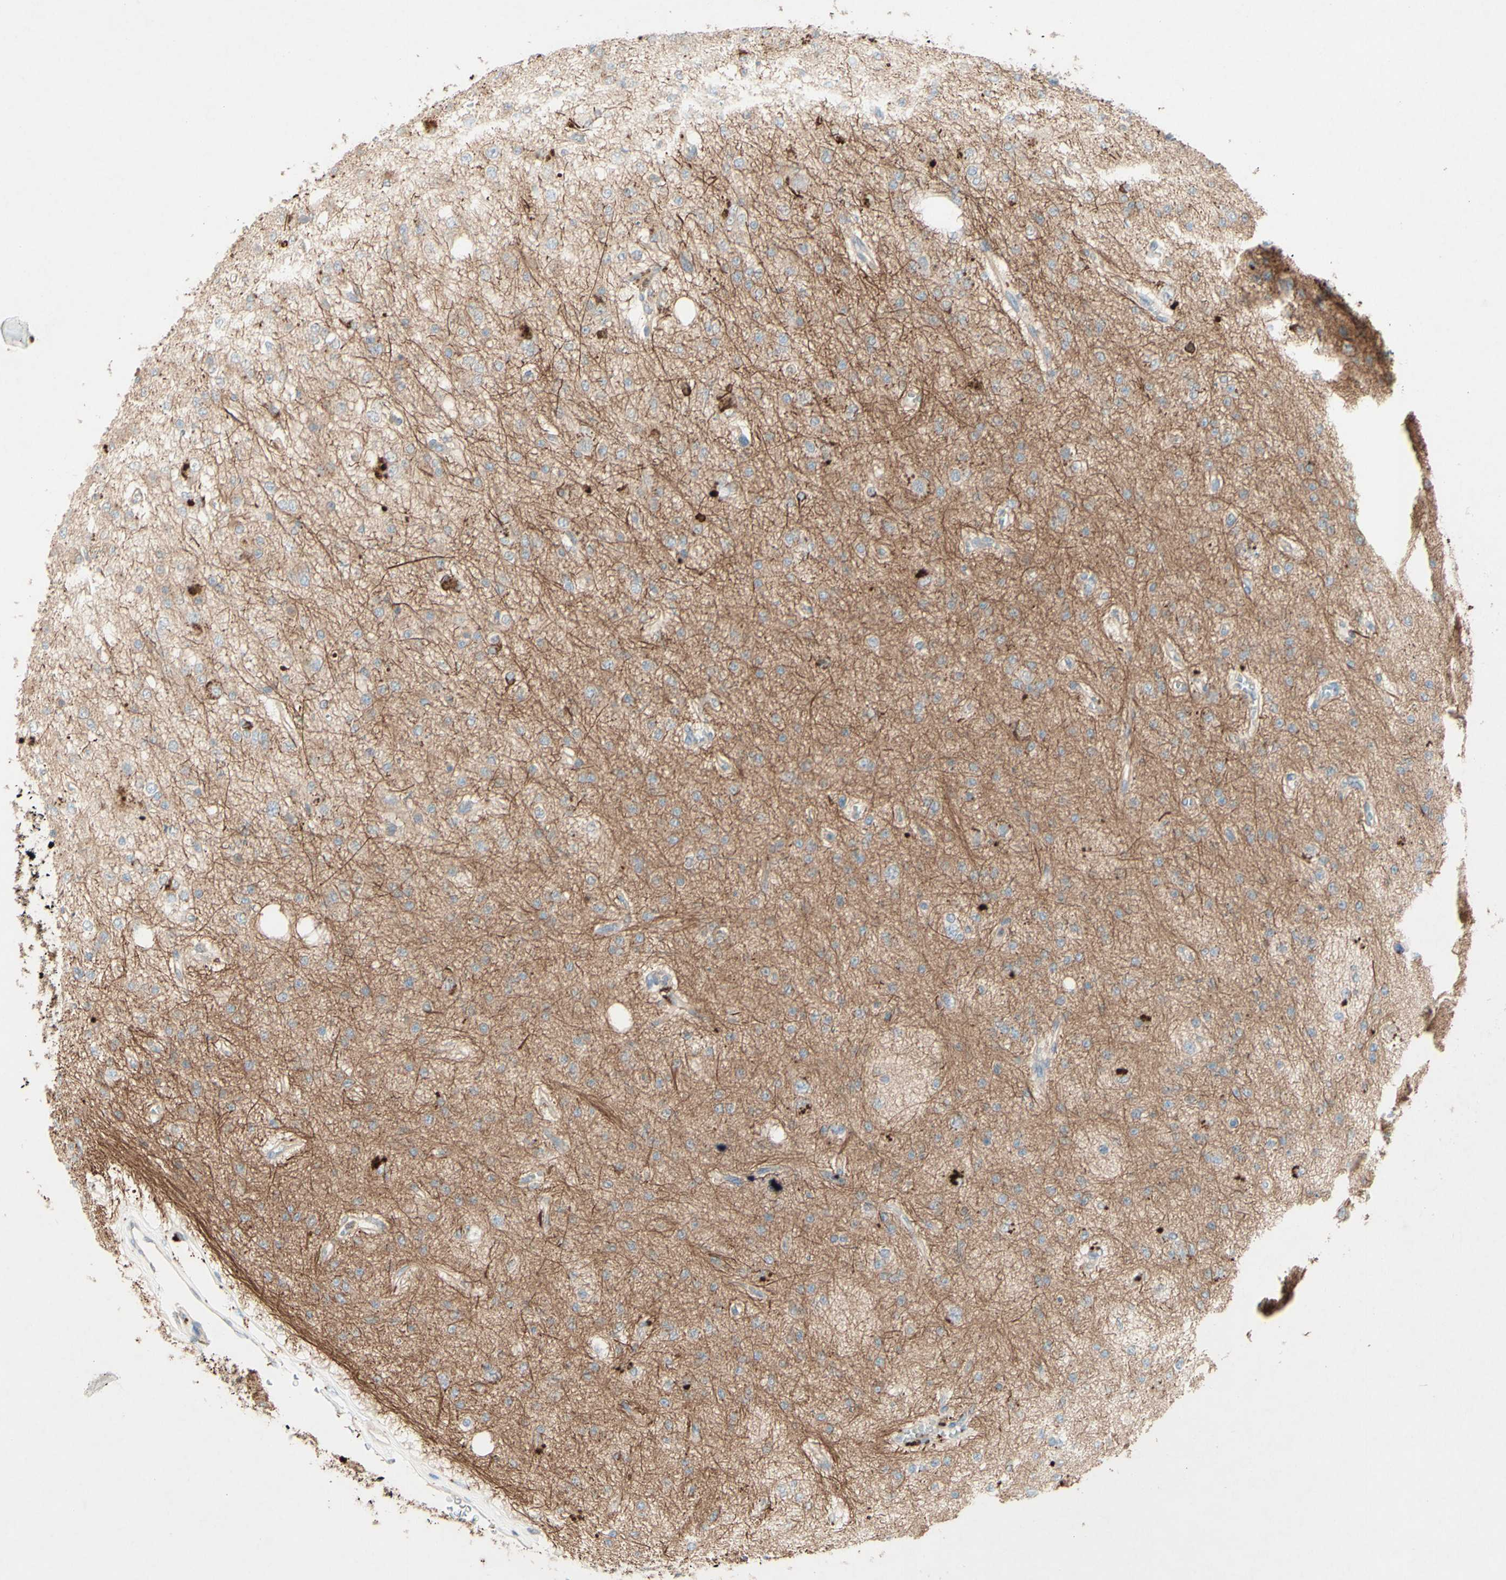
{"staining": {"intensity": "negative", "quantity": "none", "location": "none"}, "tissue": "glioma", "cell_type": "Tumor cells", "image_type": "cancer", "snomed": [{"axis": "morphology", "description": "Glioma, malignant, Low grade"}, {"axis": "topography", "description": "Brain"}], "caption": "Tumor cells are negative for protein expression in human glioma.", "gene": "MTM1", "patient": {"sex": "male", "age": 38}}